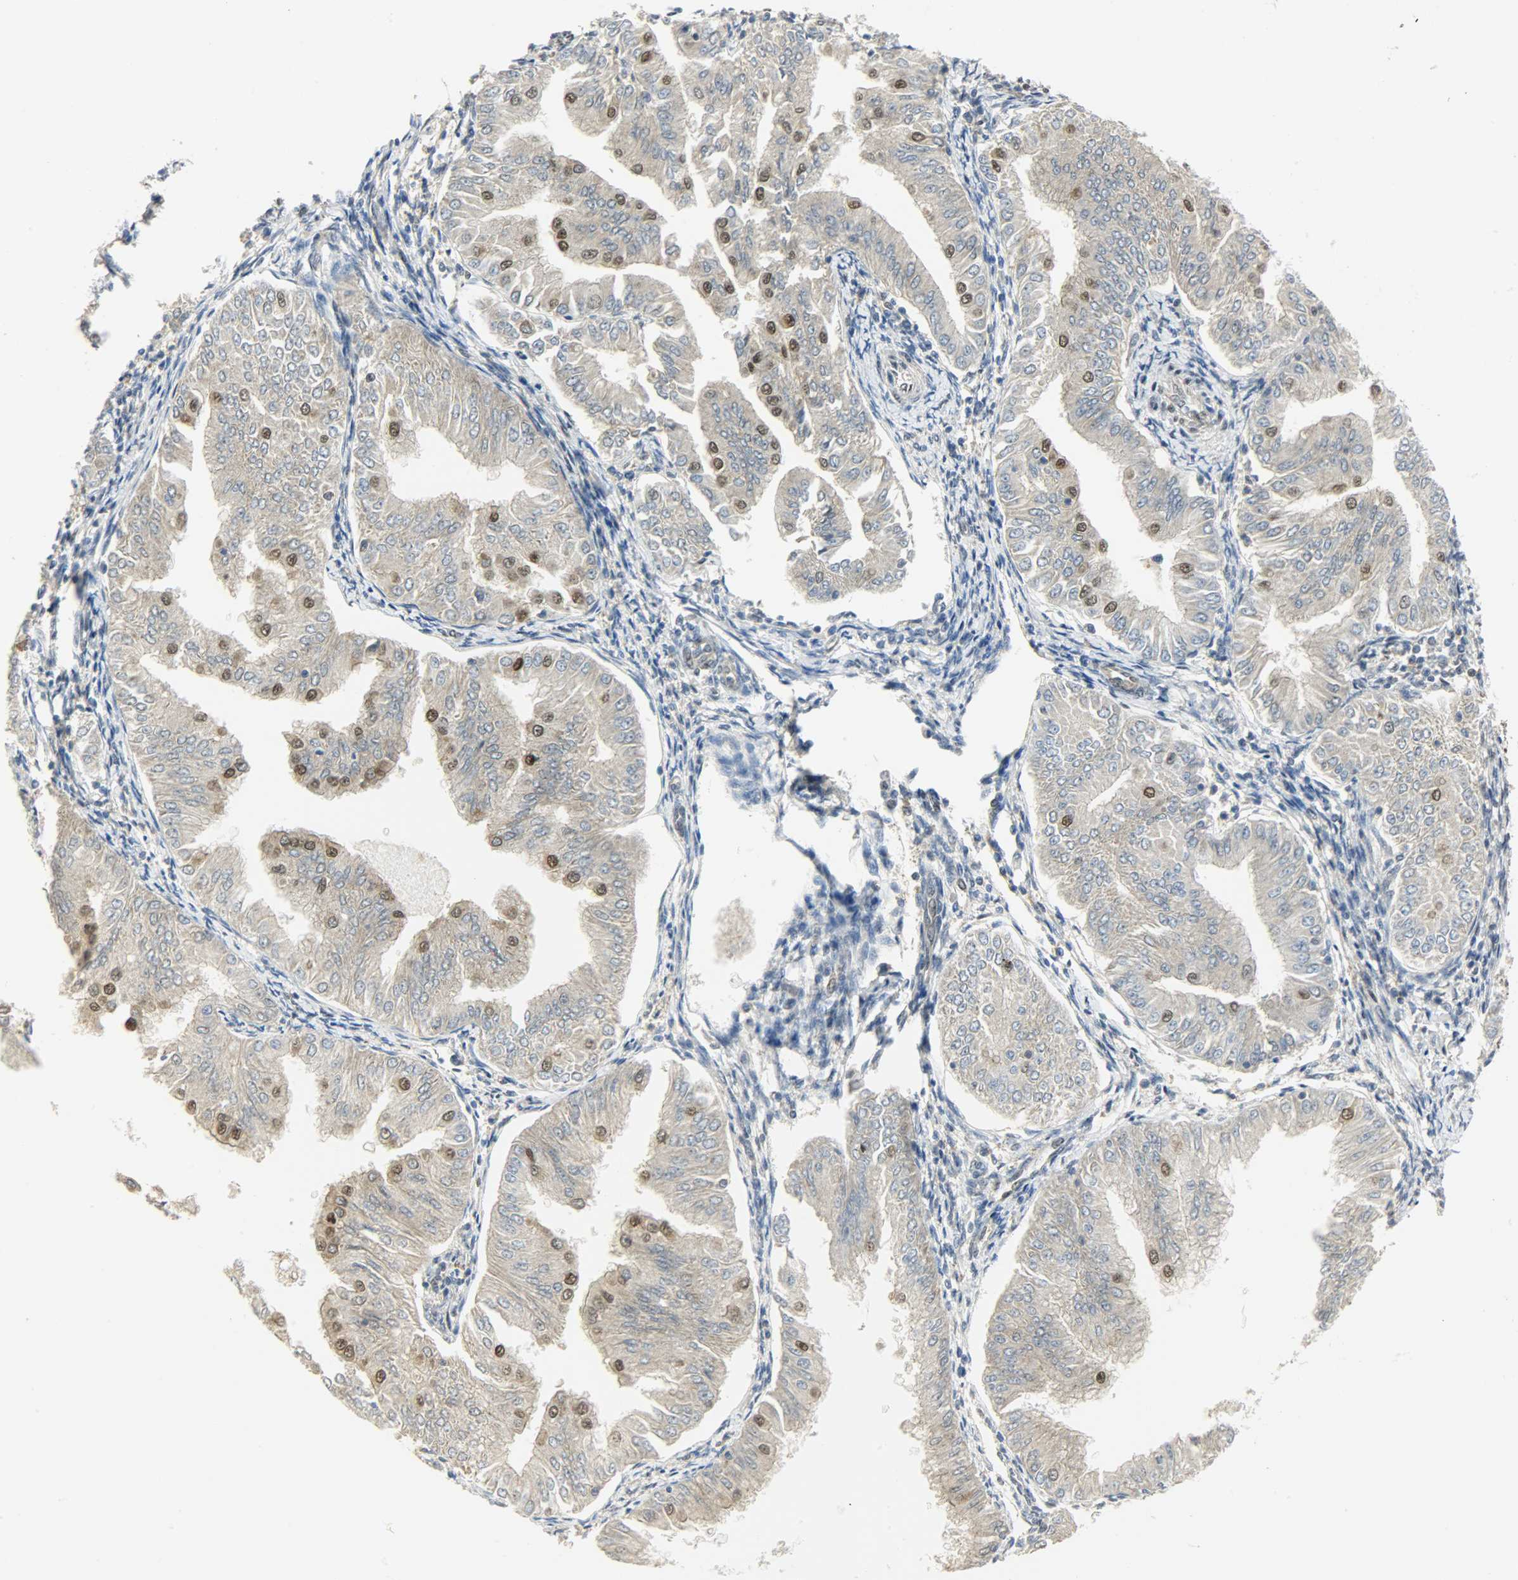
{"staining": {"intensity": "moderate", "quantity": "<25%", "location": "nuclear"}, "tissue": "endometrial cancer", "cell_type": "Tumor cells", "image_type": "cancer", "snomed": [{"axis": "morphology", "description": "Adenocarcinoma, NOS"}, {"axis": "topography", "description": "Endometrium"}], "caption": "Immunohistochemistry histopathology image of endometrial adenocarcinoma stained for a protein (brown), which displays low levels of moderate nuclear expression in about <25% of tumor cells.", "gene": "NPEPL1", "patient": {"sex": "female", "age": 53}}